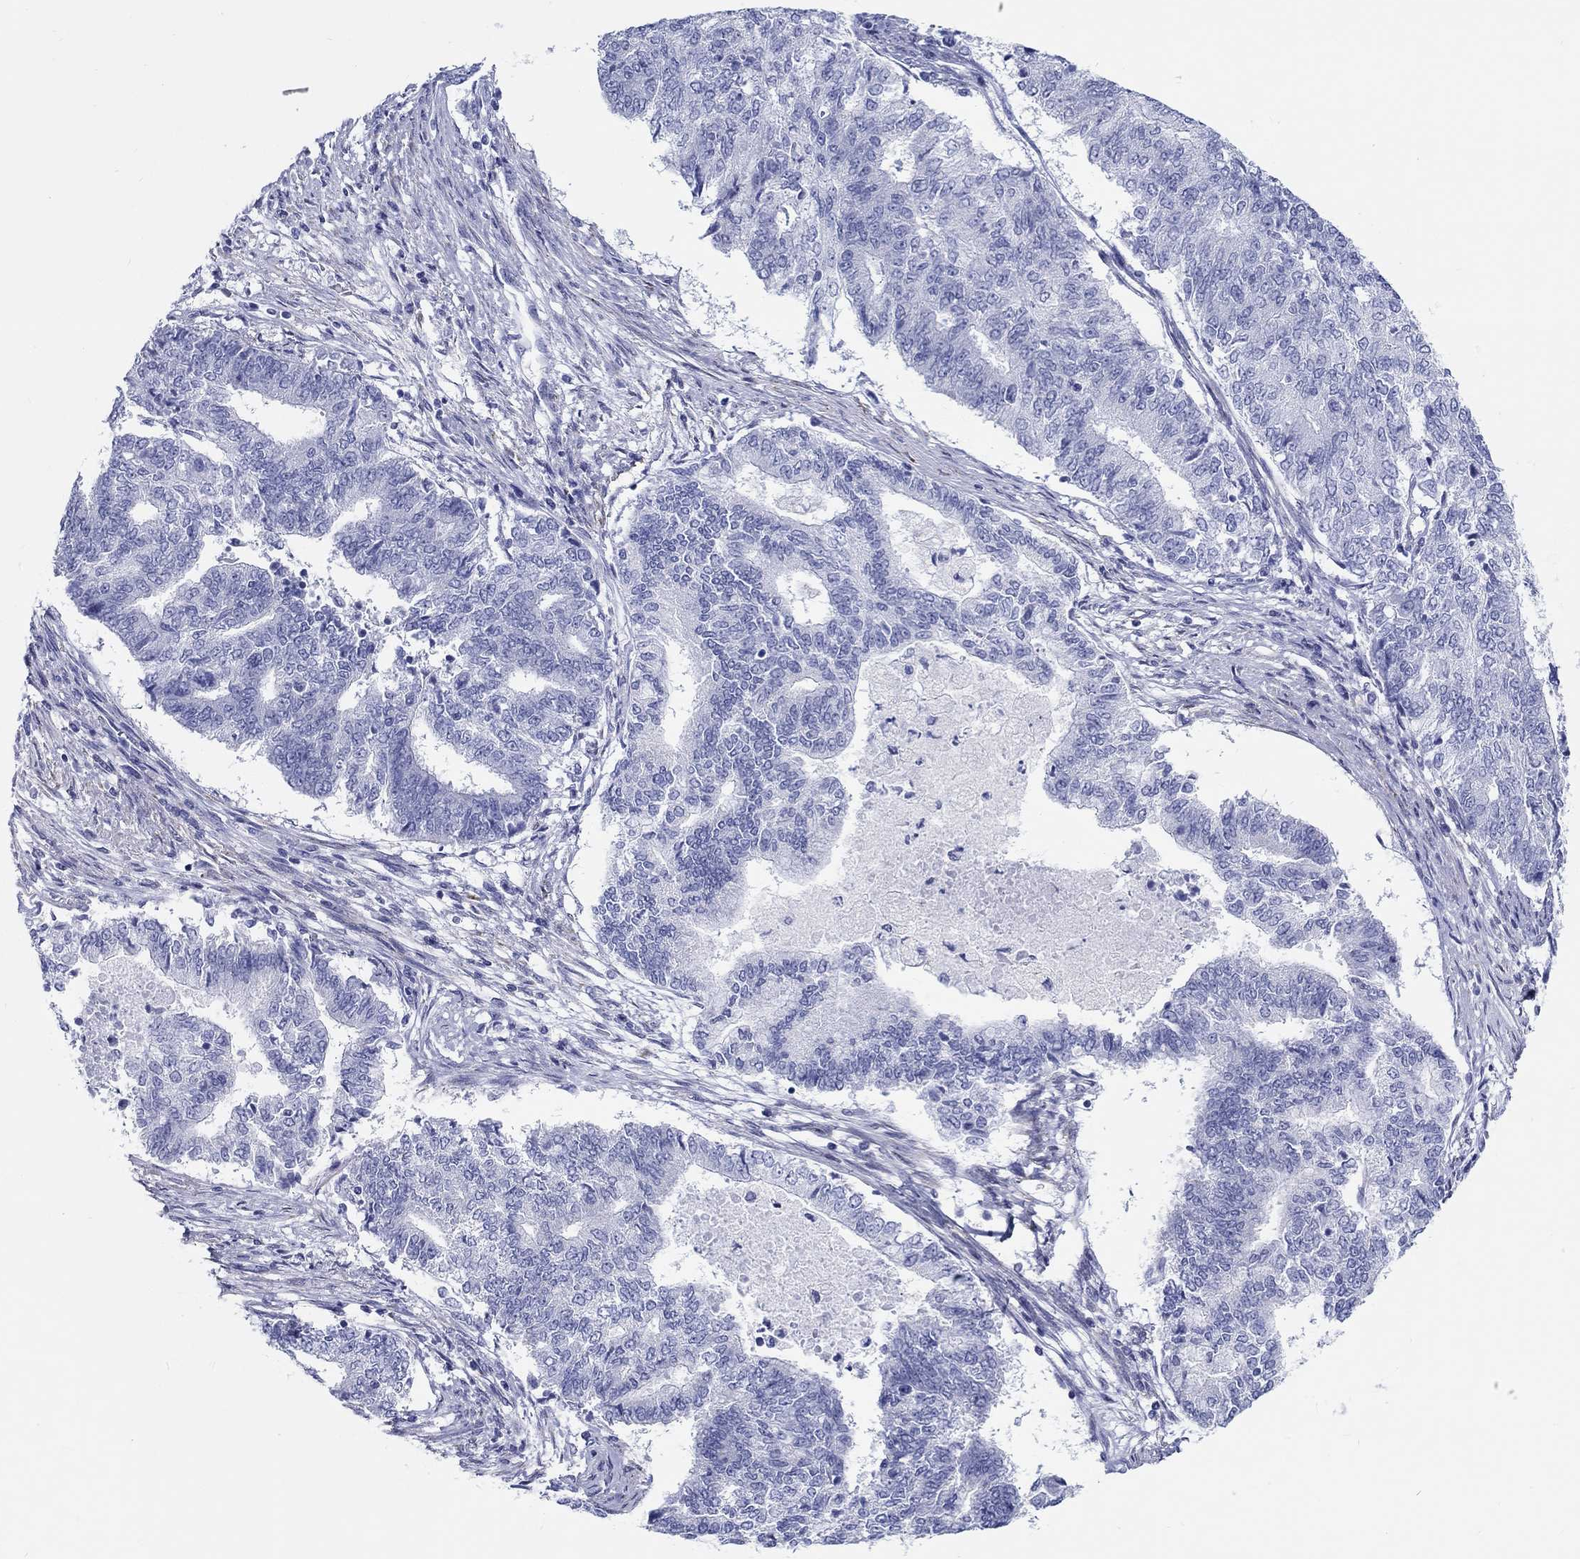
{"staining": {"intensity": "negative", "quantity": "none", "location": "none"}, "tissue": "endometrial cancer", "cell_type": "Tumor cells", "image_type": "cancer", "snomed": [{"axis": "morphology", "description": "Adenocarcinoma, NOS"}, {"axis": "topography", "description": "Endometrium"}], "caption": "The histopathology image exhibits no significant expression in tumor cells of adenocarcinoma (endometrial). The staining was performed using DAB (3,3'-diaminobenzidine) to visualize the protein expression in brown, while the nuclei were stained in blue with hematoxylin (Magnification: 20x).", "gene": "H1-1", "patient": {"sex": "female", "age": 65}}